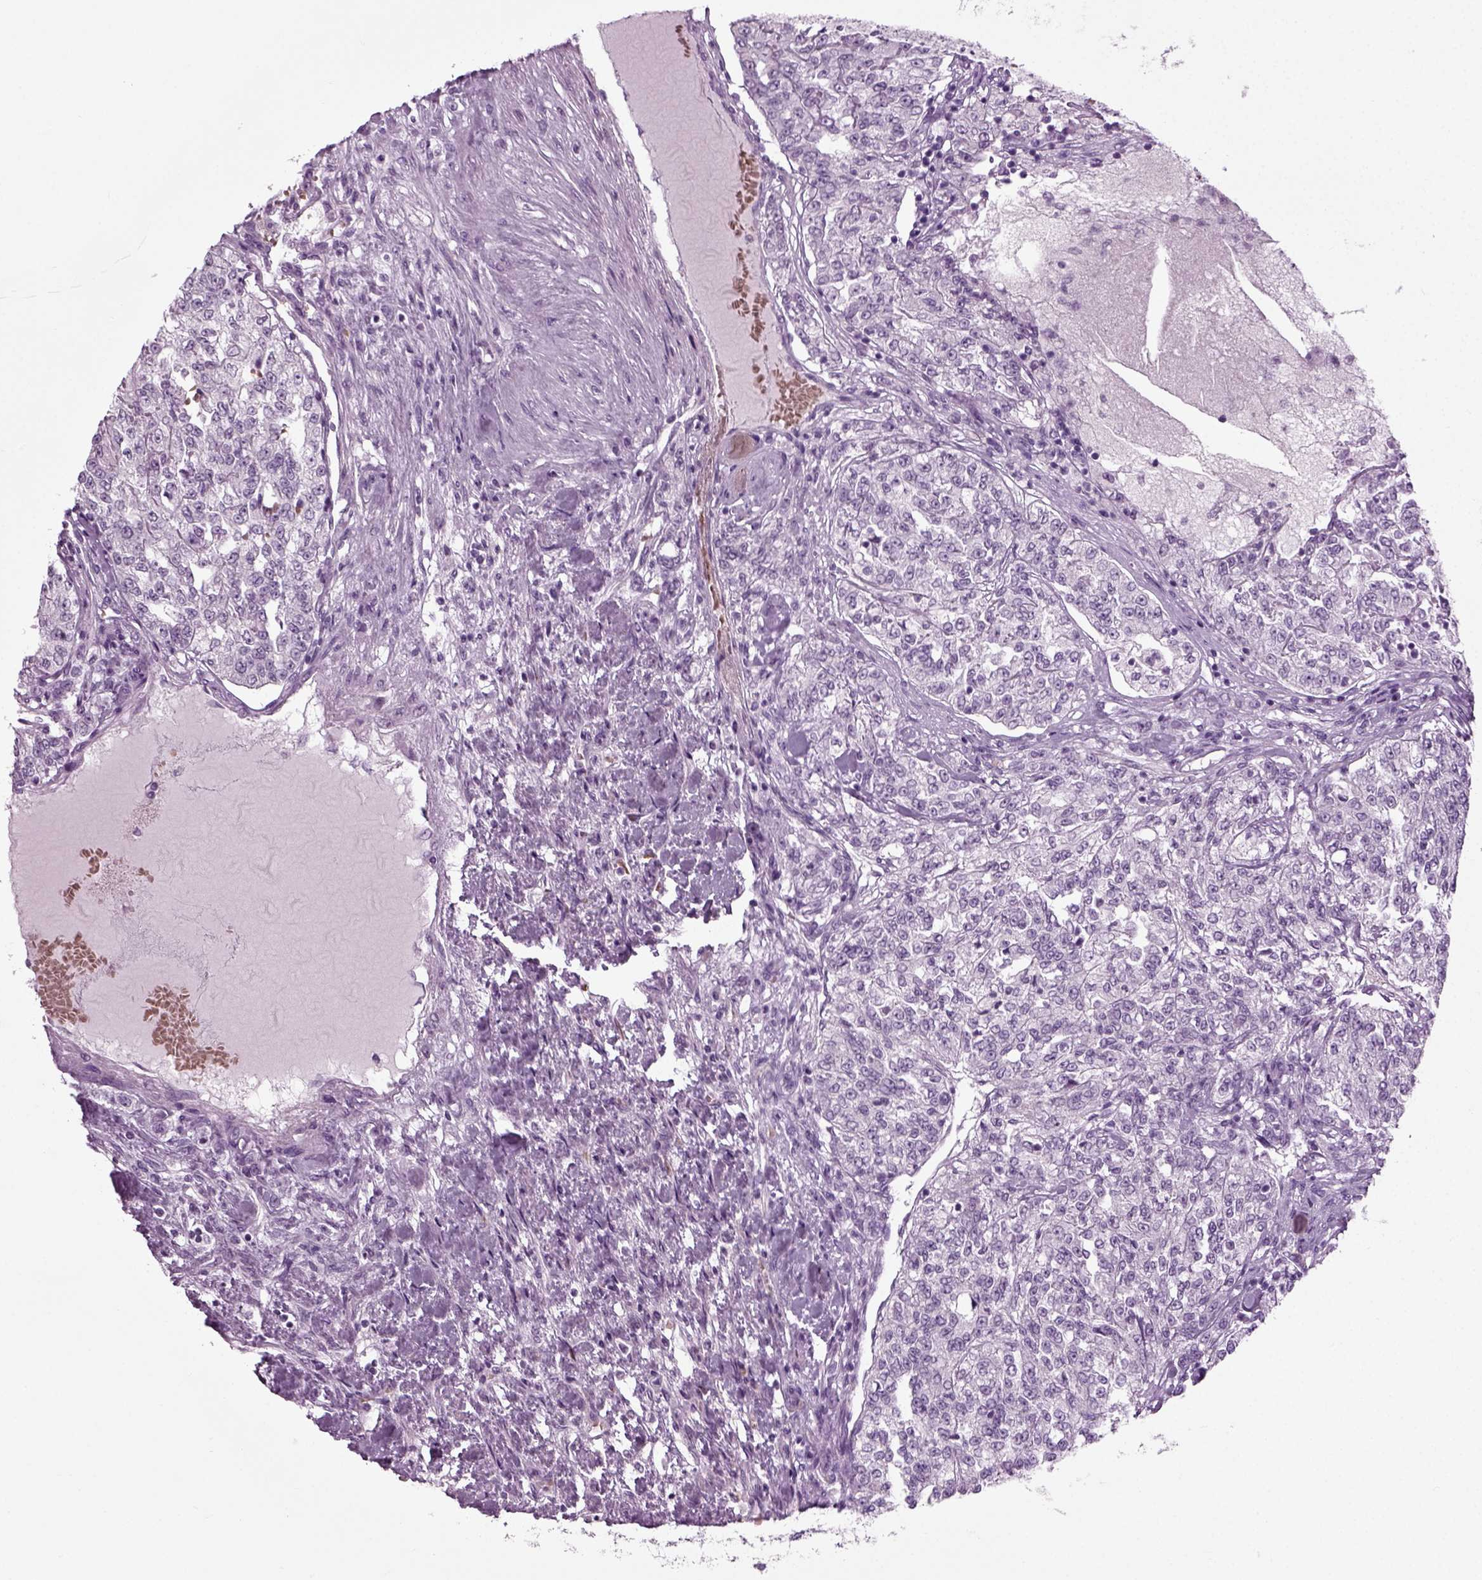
{"staining": {"intensity": "negative", "quantity": "none", "location": "none"}, "tissue": "renal cancer", "cell_type": "Tumor cells", "image_type": "cancer", "snomed": [{"axis": "morphology", "description": "Adenocarcinoma, NOS"}, {"axis": "topography", "description": "Kidney"}], "caption": "A photomicrograph of adenocarcinoma (renal) stained for a protein shows no brown staining in tumor cells.", "gene": "ZC2HC1C", "patient": {"sex": "female", "age": 63}}